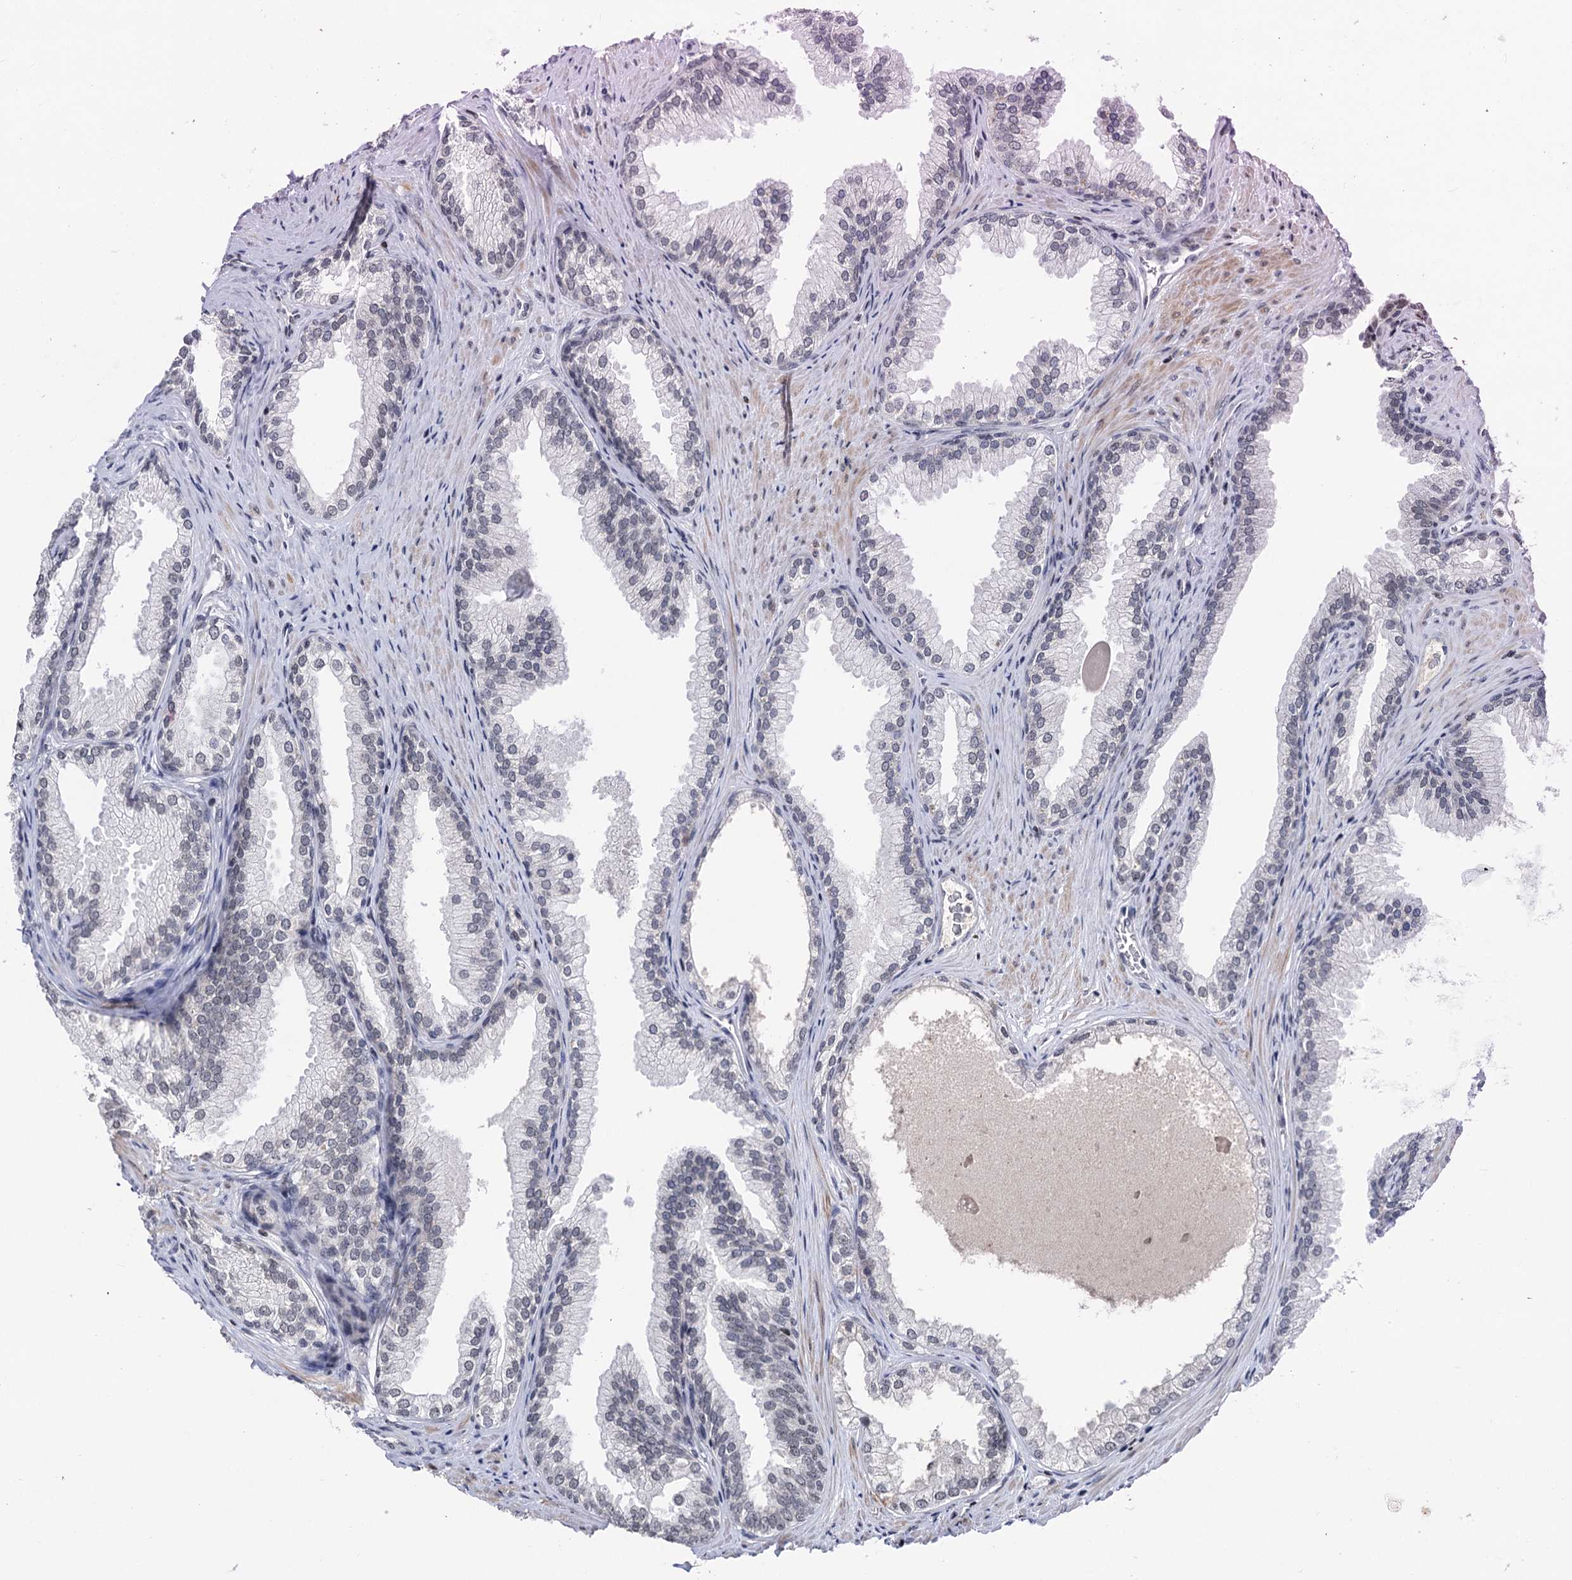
{"staining": {"intensity": "weak", "quantity": "25%-75%", "location": "nuclear"}, "tissue": "prostate", "cell_type": "Glandular cells", "image_type": "normal", "snomed": [{"axis": "morphology", "description": "Normal tissue, NOS"}, {"axis": "topography", "description": "Prostate"}], "caption": "Approximately 25%-75% of glandular cells in benign human prostate exhibit weak nuclear protein expression as visualized by brown immunohistochemical staining.", "gene": "ZCCHC10", "patient": {"sex": "male", "age": 76}}